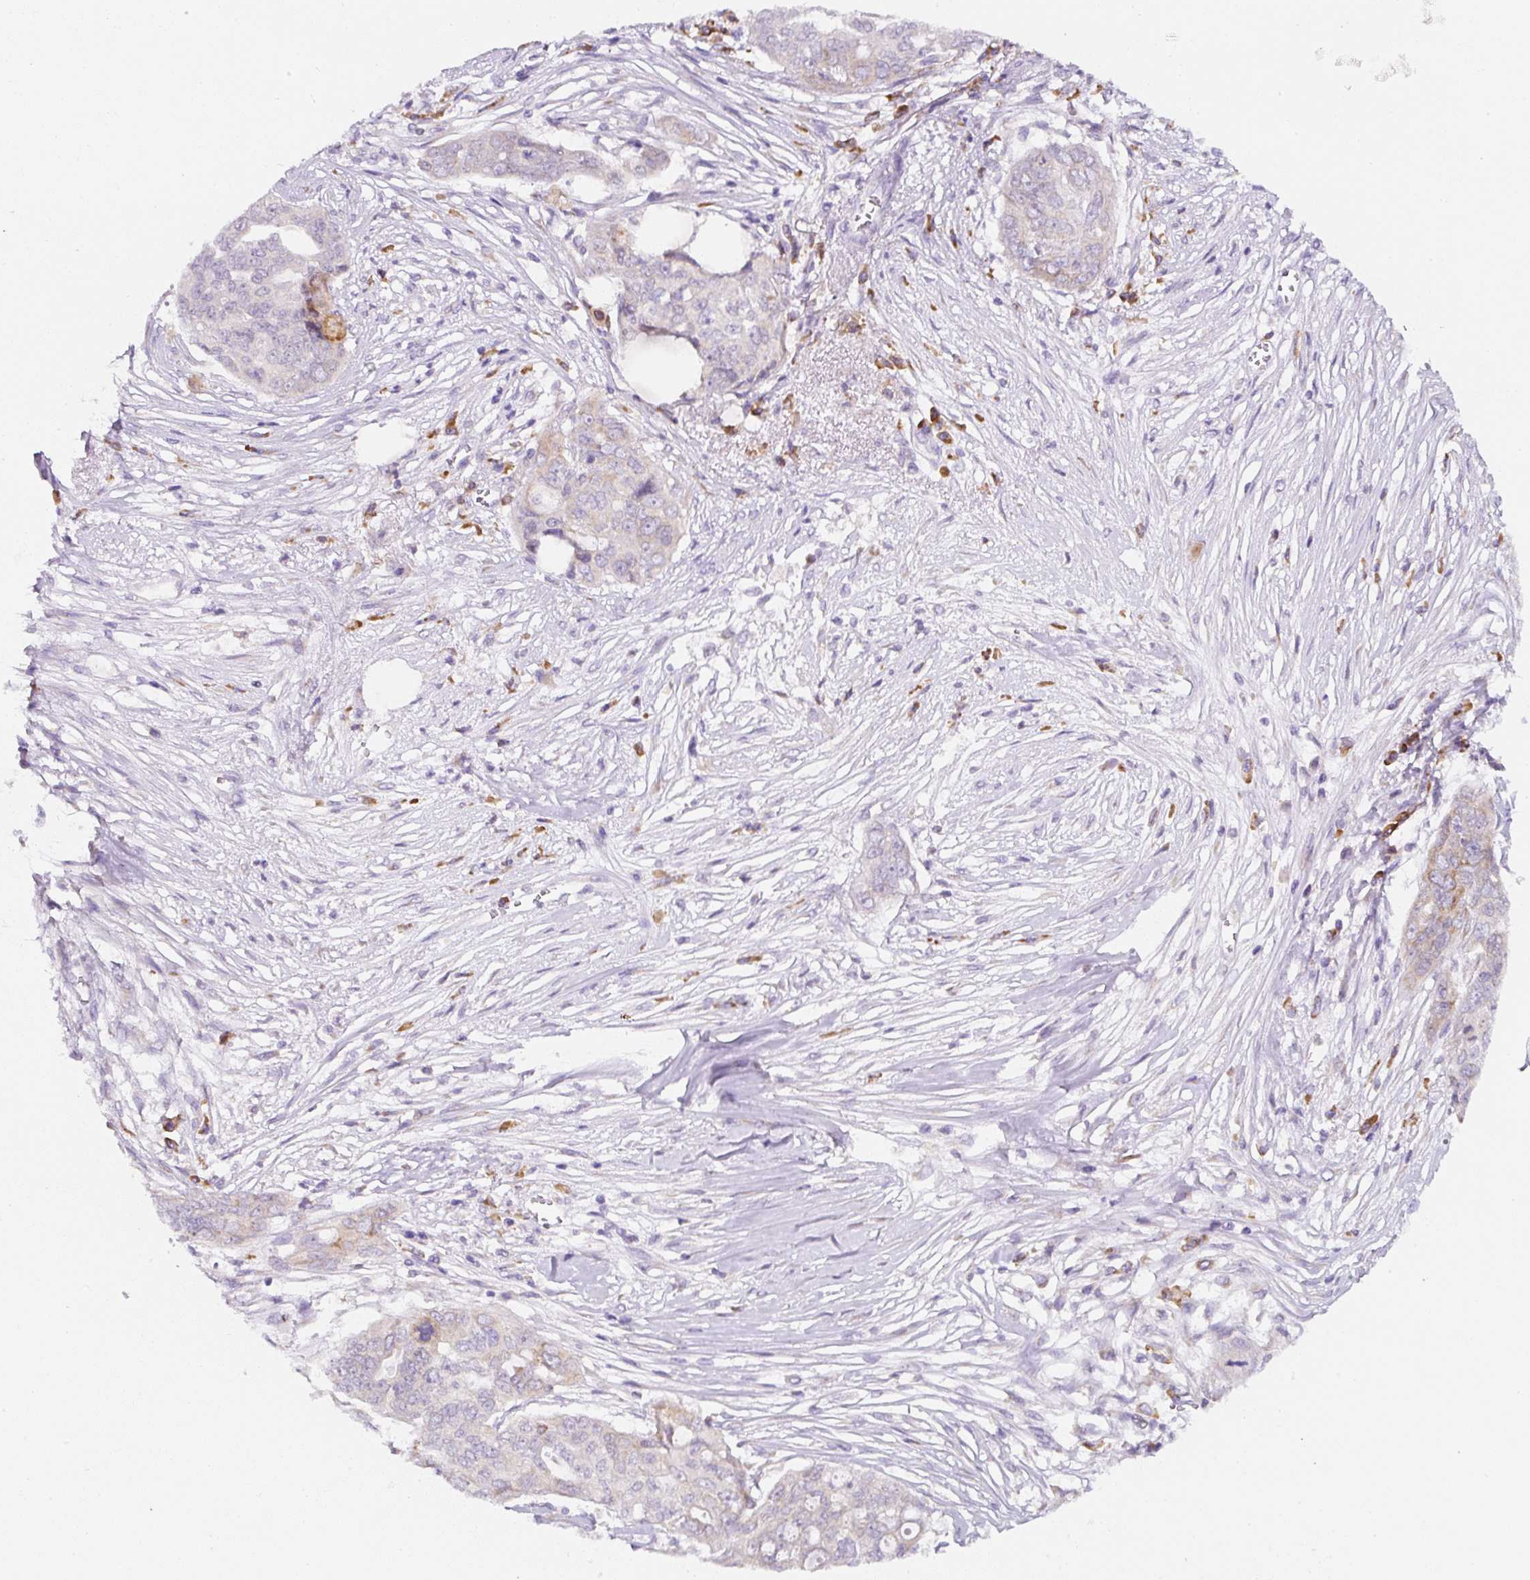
{"staining": {"intensity": "negative", "quantity": "none", "location": "none"}, "tissue": "ovarian cancer", "cell_type": "Tumor cells", "image_type": "cancer", "snomed": [{"axis": "morphology", "description": "Carcinoma, endometroid"}, {"axis": "topography", "description": "Ovary"}], "caption": "High magnification brightfield microscopy of ovarian endometroid carcinoma stained with DAB (3,3'-diaminobenzidine) (brown) and counterstained with hematoxylin (blue): tumor cells show no significant staining.", "gene": "DDOST", "patient": {"sex": "female", "age": 70}}